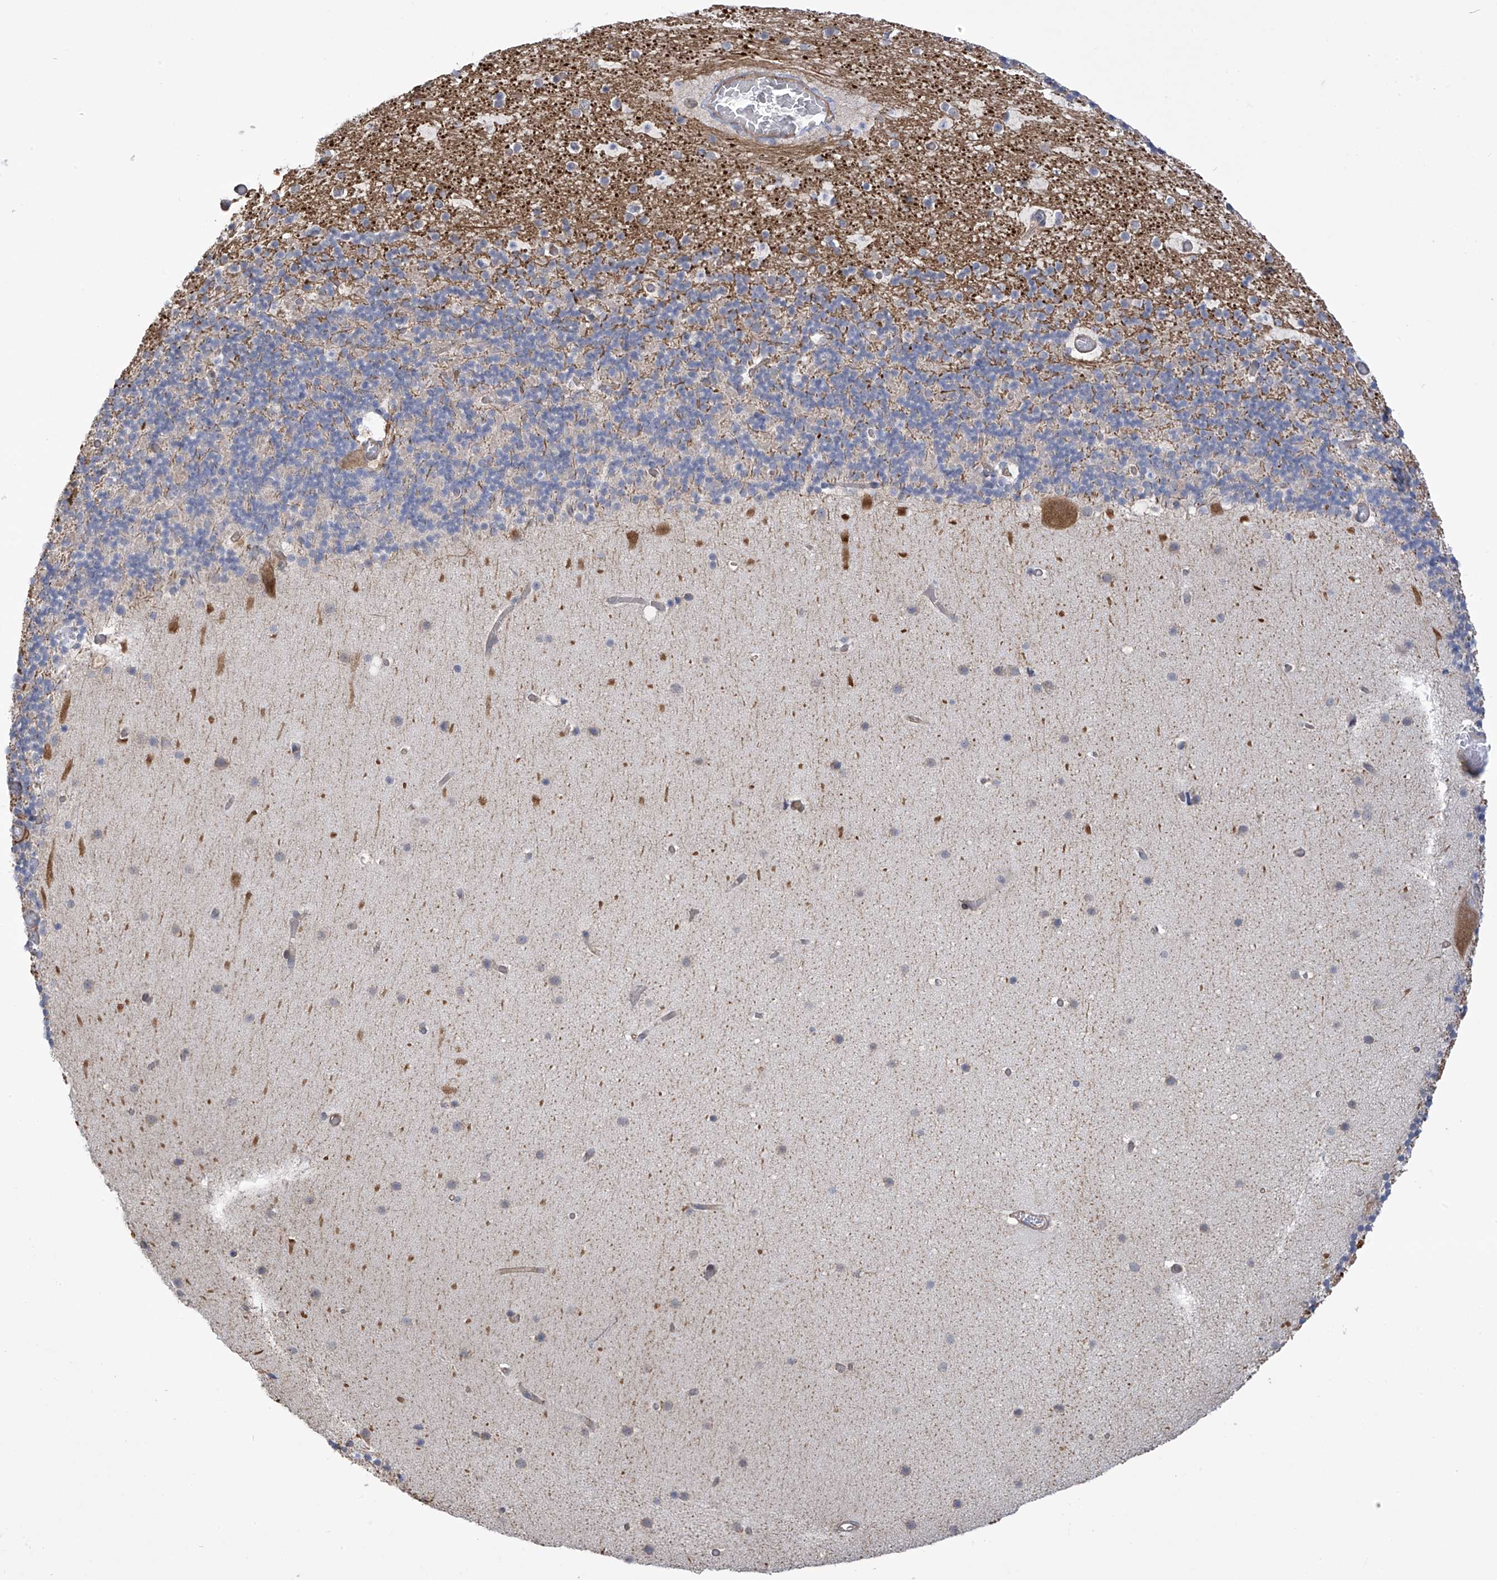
{"staining": {"intensity": "negative", "quantity": "none", "location": "none"}, "tissue": "cerebellum", "cell_type": "Cells in granular layer", "image_type": "normal", "snomed": [{"axis": "morphology", "description": "Normal tissue, NOS"}, {"axis": "topography", "description": "Cerebellum"}], "caption": "DAB immunohistochemical staining of benign cerebellum exhibits no significant positivity in cells in granular layer.", "gene": "KIAA1522", "patient": {"sex": "male", "age": 57}}